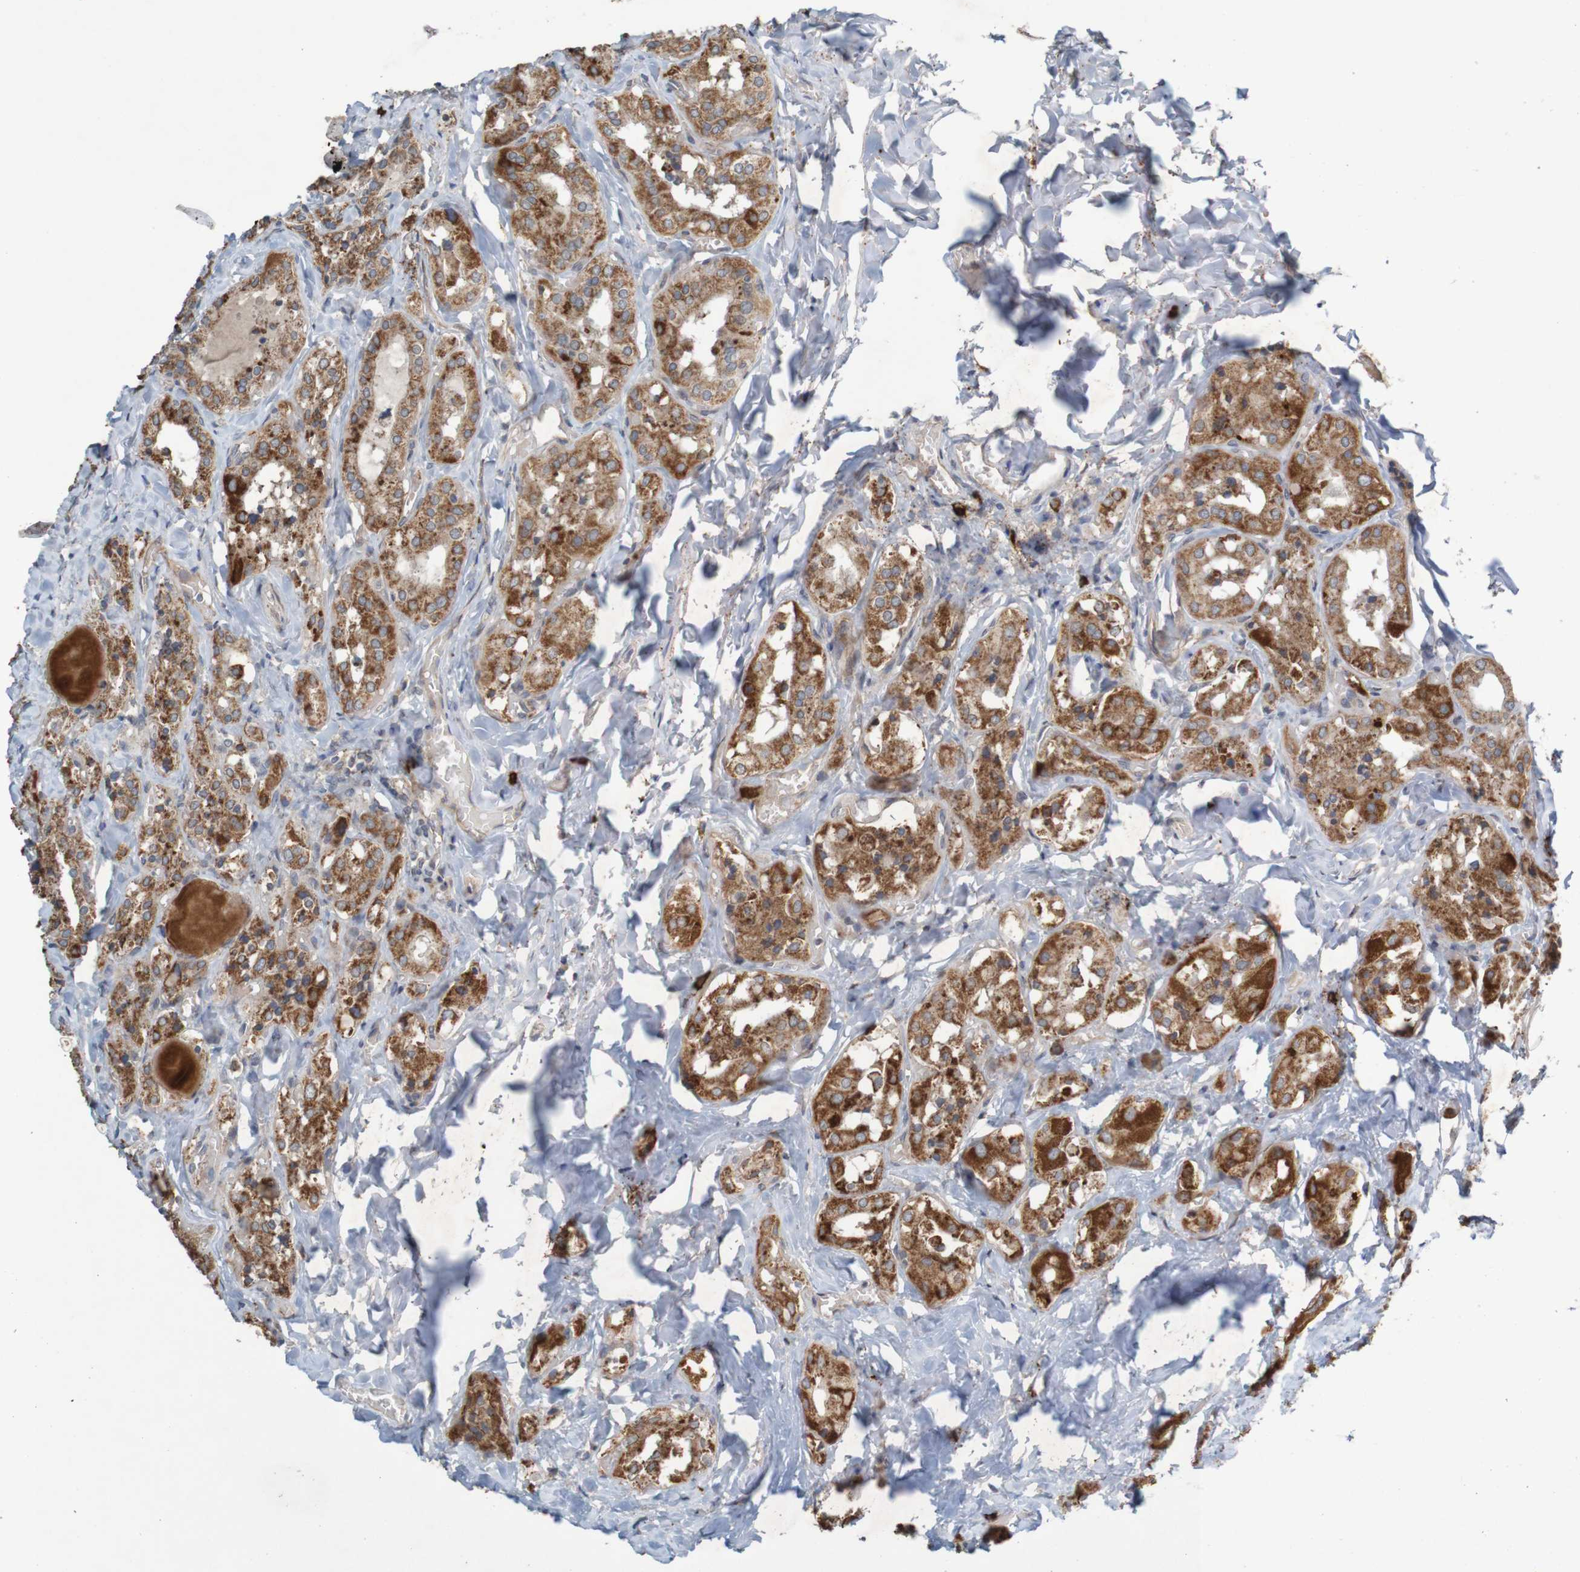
{"staining": {"intensity": "moderate", "quantity": ">75%", "location": "cytoplasmic/membranous"}, "tissue": "parathyroid gland", "cell_type": "Glandular cells", "image_type": "normal", "snomed": [{"axis": "morphology", "description": "Normal tissue, NOS"}, {"axis": "morphology", "description": "Atrophy, NOS"}, {"axis": "topography", "description": "Parathyroid gland"}], "caption": "Protein staining of benign parathyroid gland reveals moderate cytoplasmic/membranous positivity in about >75% of glandular cells.", "gene": "B3GAT2", "patient": {"sex": "female", "age": 54}}